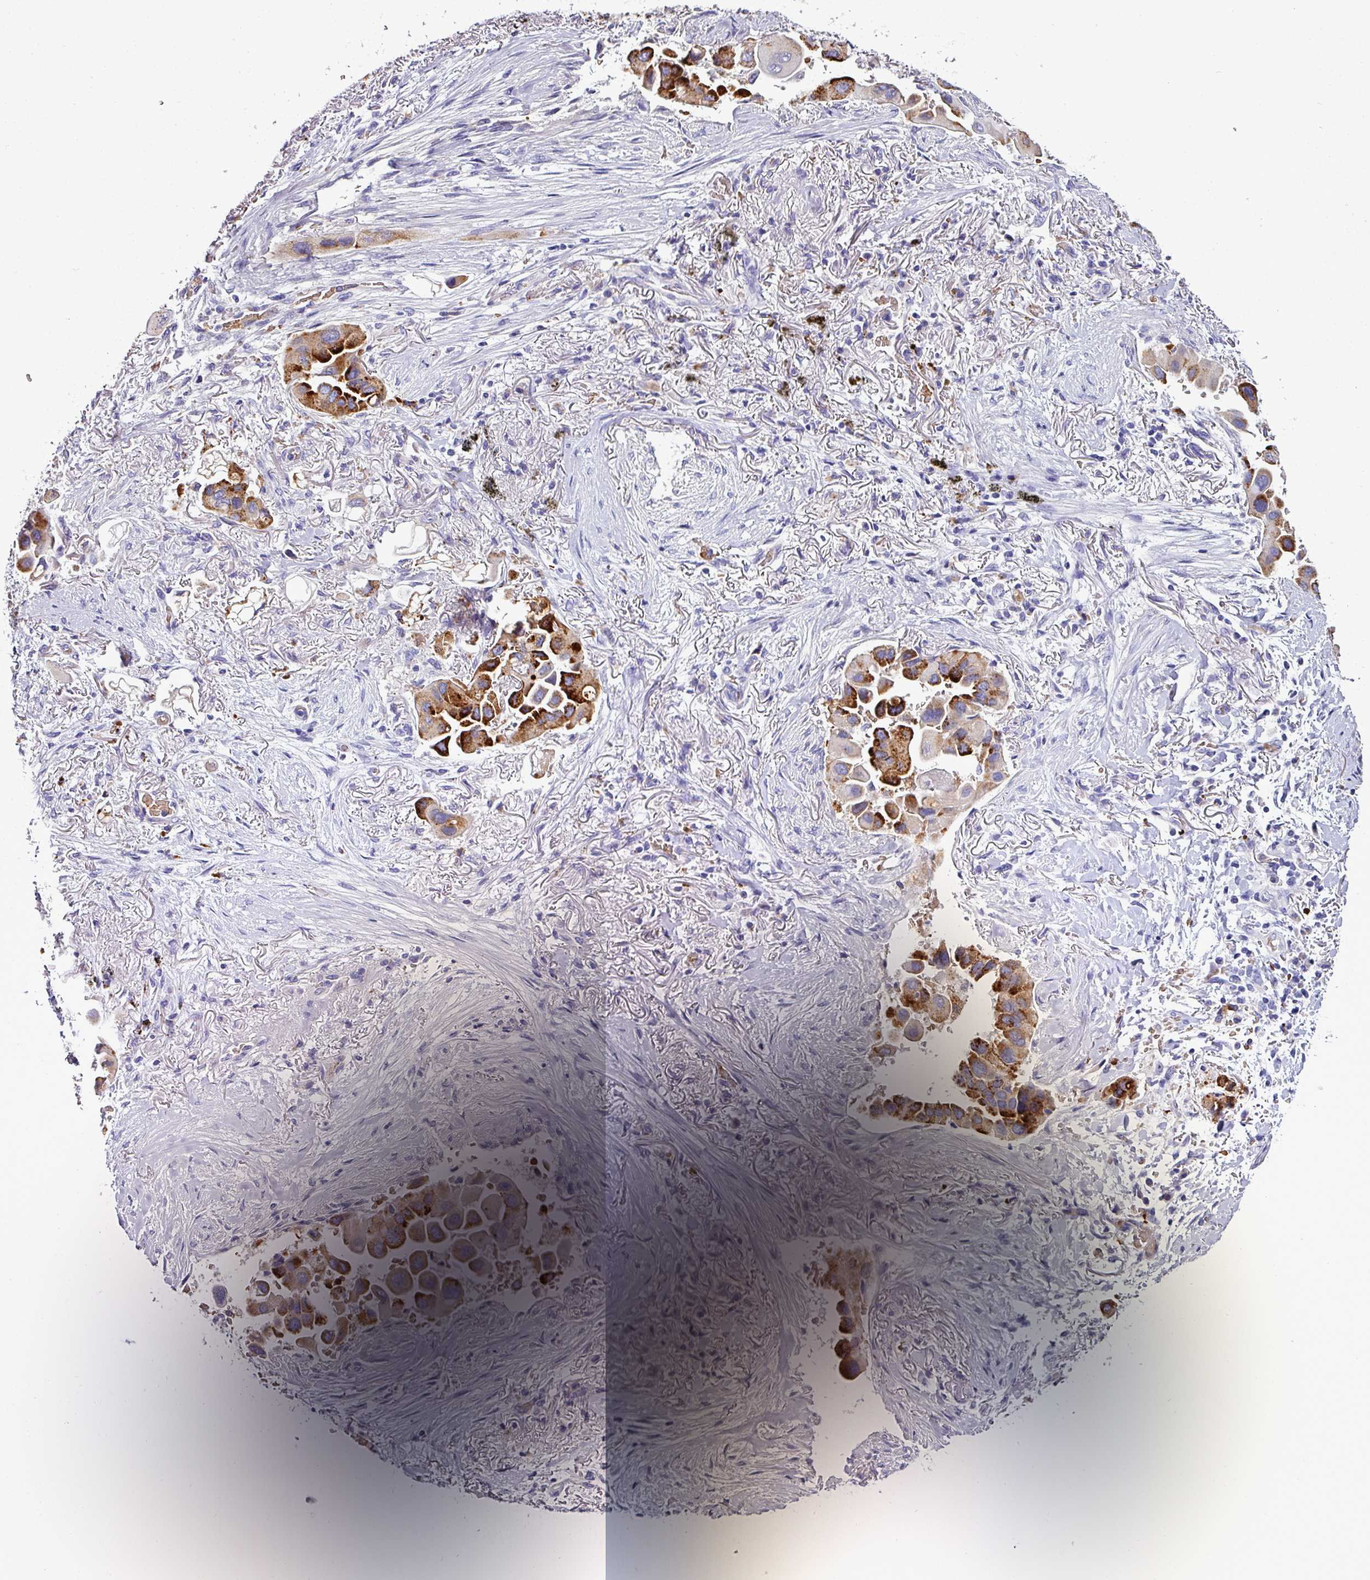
{"staining": {"intensity": "strong", "quantity": ">75%", "location": "cytoplasmic/membranous"}, "tissue": "lung cancer", "cell_type": "Tumor cells", "image_type": "cancer", "snomed": [{"axis": "morphology", "description": "Adenocarcinoma, NOS"}, {"axis": "topography", "description": "Lung"}], "caption": "The photomicrograph reveals a brown stain indicating the presence of a protein in the cytoplasmic/membranous of tumor cells in adenocarcinoma (lung).", "gene": "NAPSA", "patient": {"sex": "female", "age": 76}}